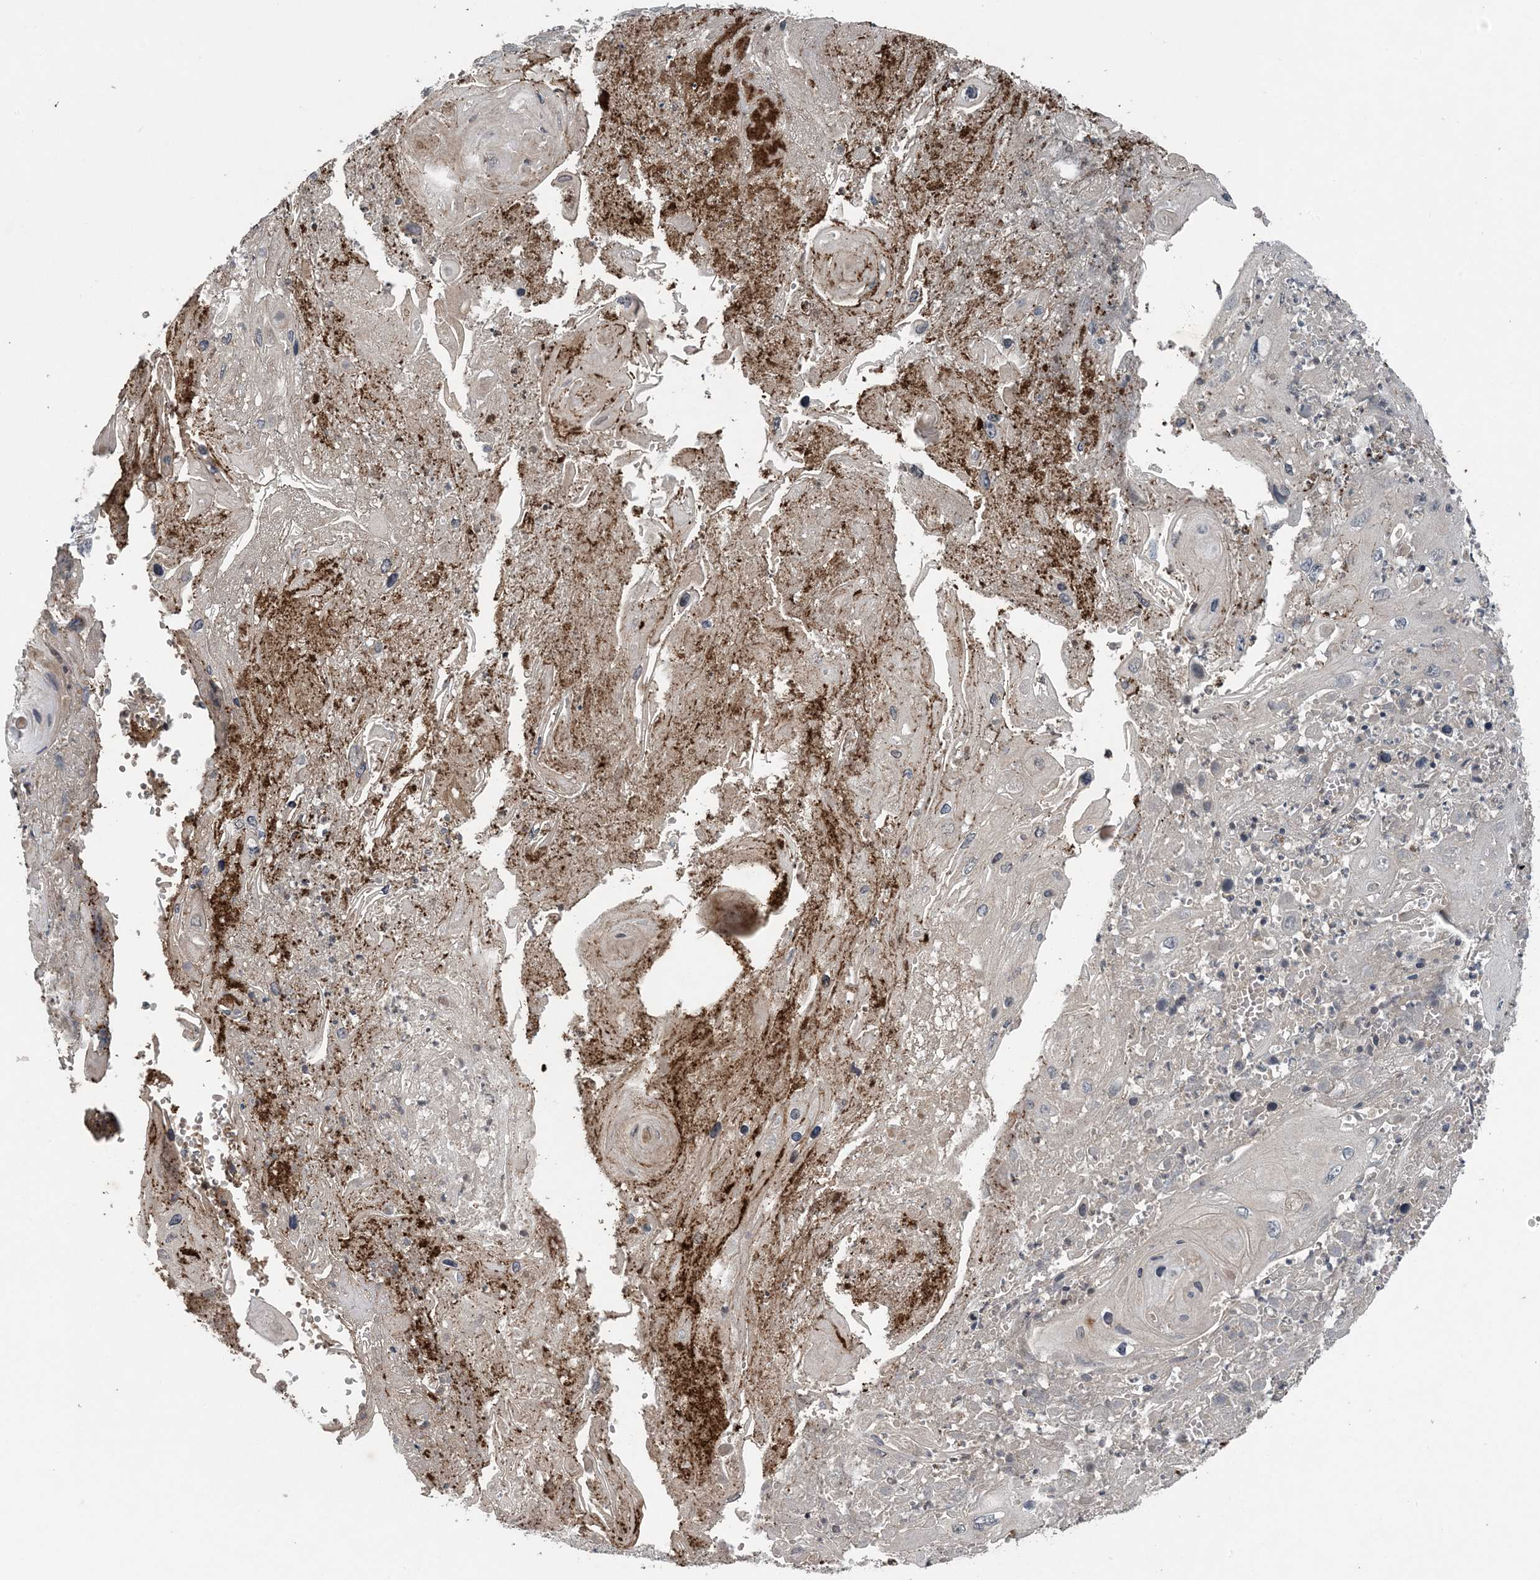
{"staining": {"intensity": "negative", "quantity": "none", "location": "none"}, "tissue": "skin cancer", "cell_type": "Tumor cells", "image_type": "cancer", "snomed": [{"axis": "morphology", "description": "Squamous cell carcinoma, NOS"}, {"axis": "topography", "description": "Skin"}], "caption": "This is a histopathology image of immunohistochemistry (IHC) staining of skin squamous cell carcinoma, which shows no positivity in tumor cells.", "gene": "MYO9B", "patient": {"sex": "male", "age": 55}}